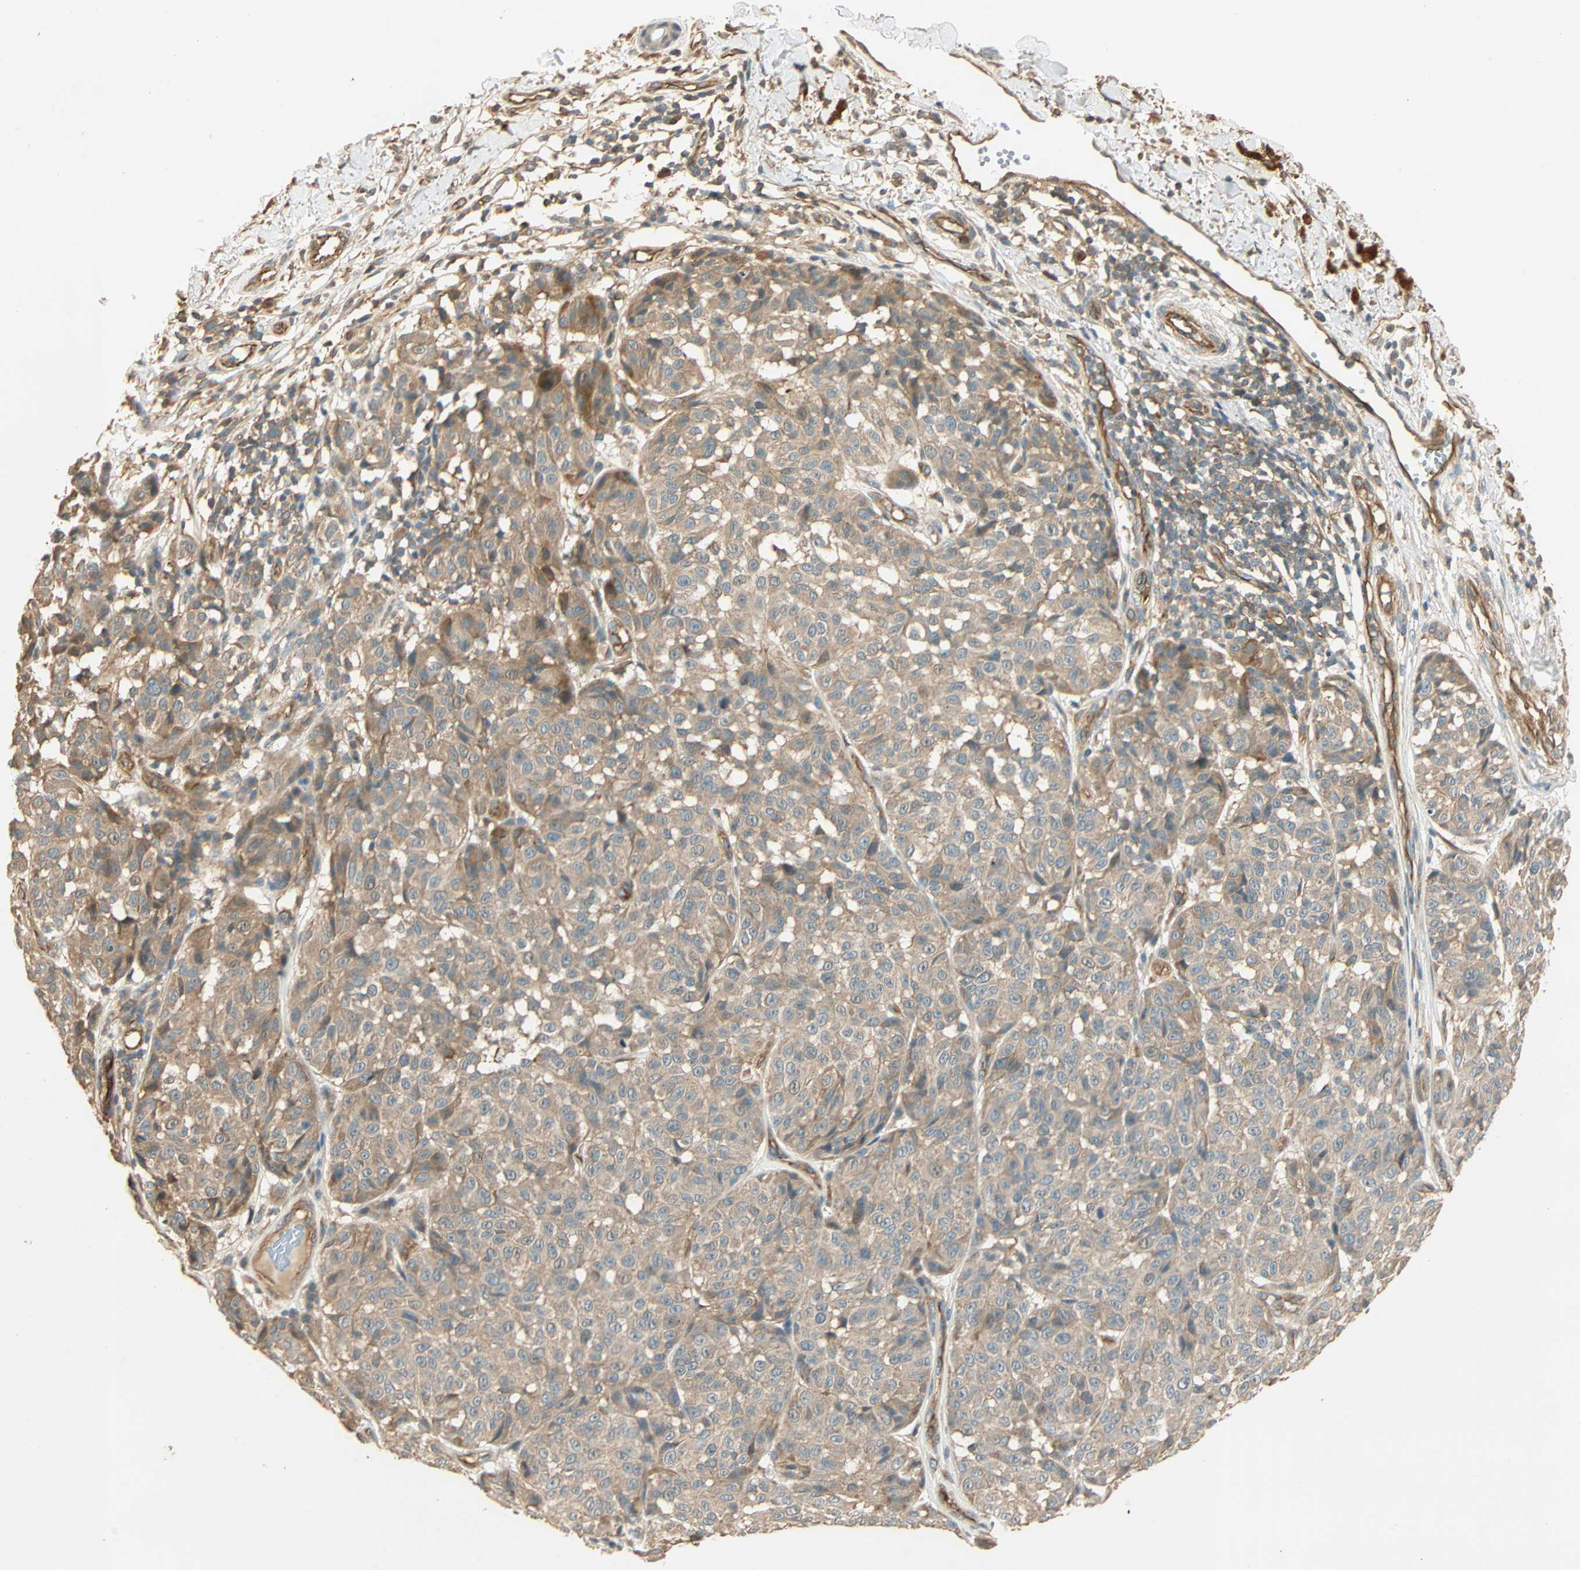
{"staining": {"intensity": "weak", "quantity": ">75%", "location": "cytoplasmic/membranous"}, "tissue": "melanoma", "cell_type": "Tumor cells", "image_type": "cancer", "snomed": [{"axis": "morphology", "description": "Malignant melanoma, NOS"}, {"axis": "topography", "description": "Skin"}], "caption": "IHC histopathology image of melanoma stained for a protein (brown), which displays low levels of weak cytoplasmic/membranous positivity in approximately >75% of tumor cells.", "gene": "GALK1", "patient": {"sex": "female", "age": 46}}